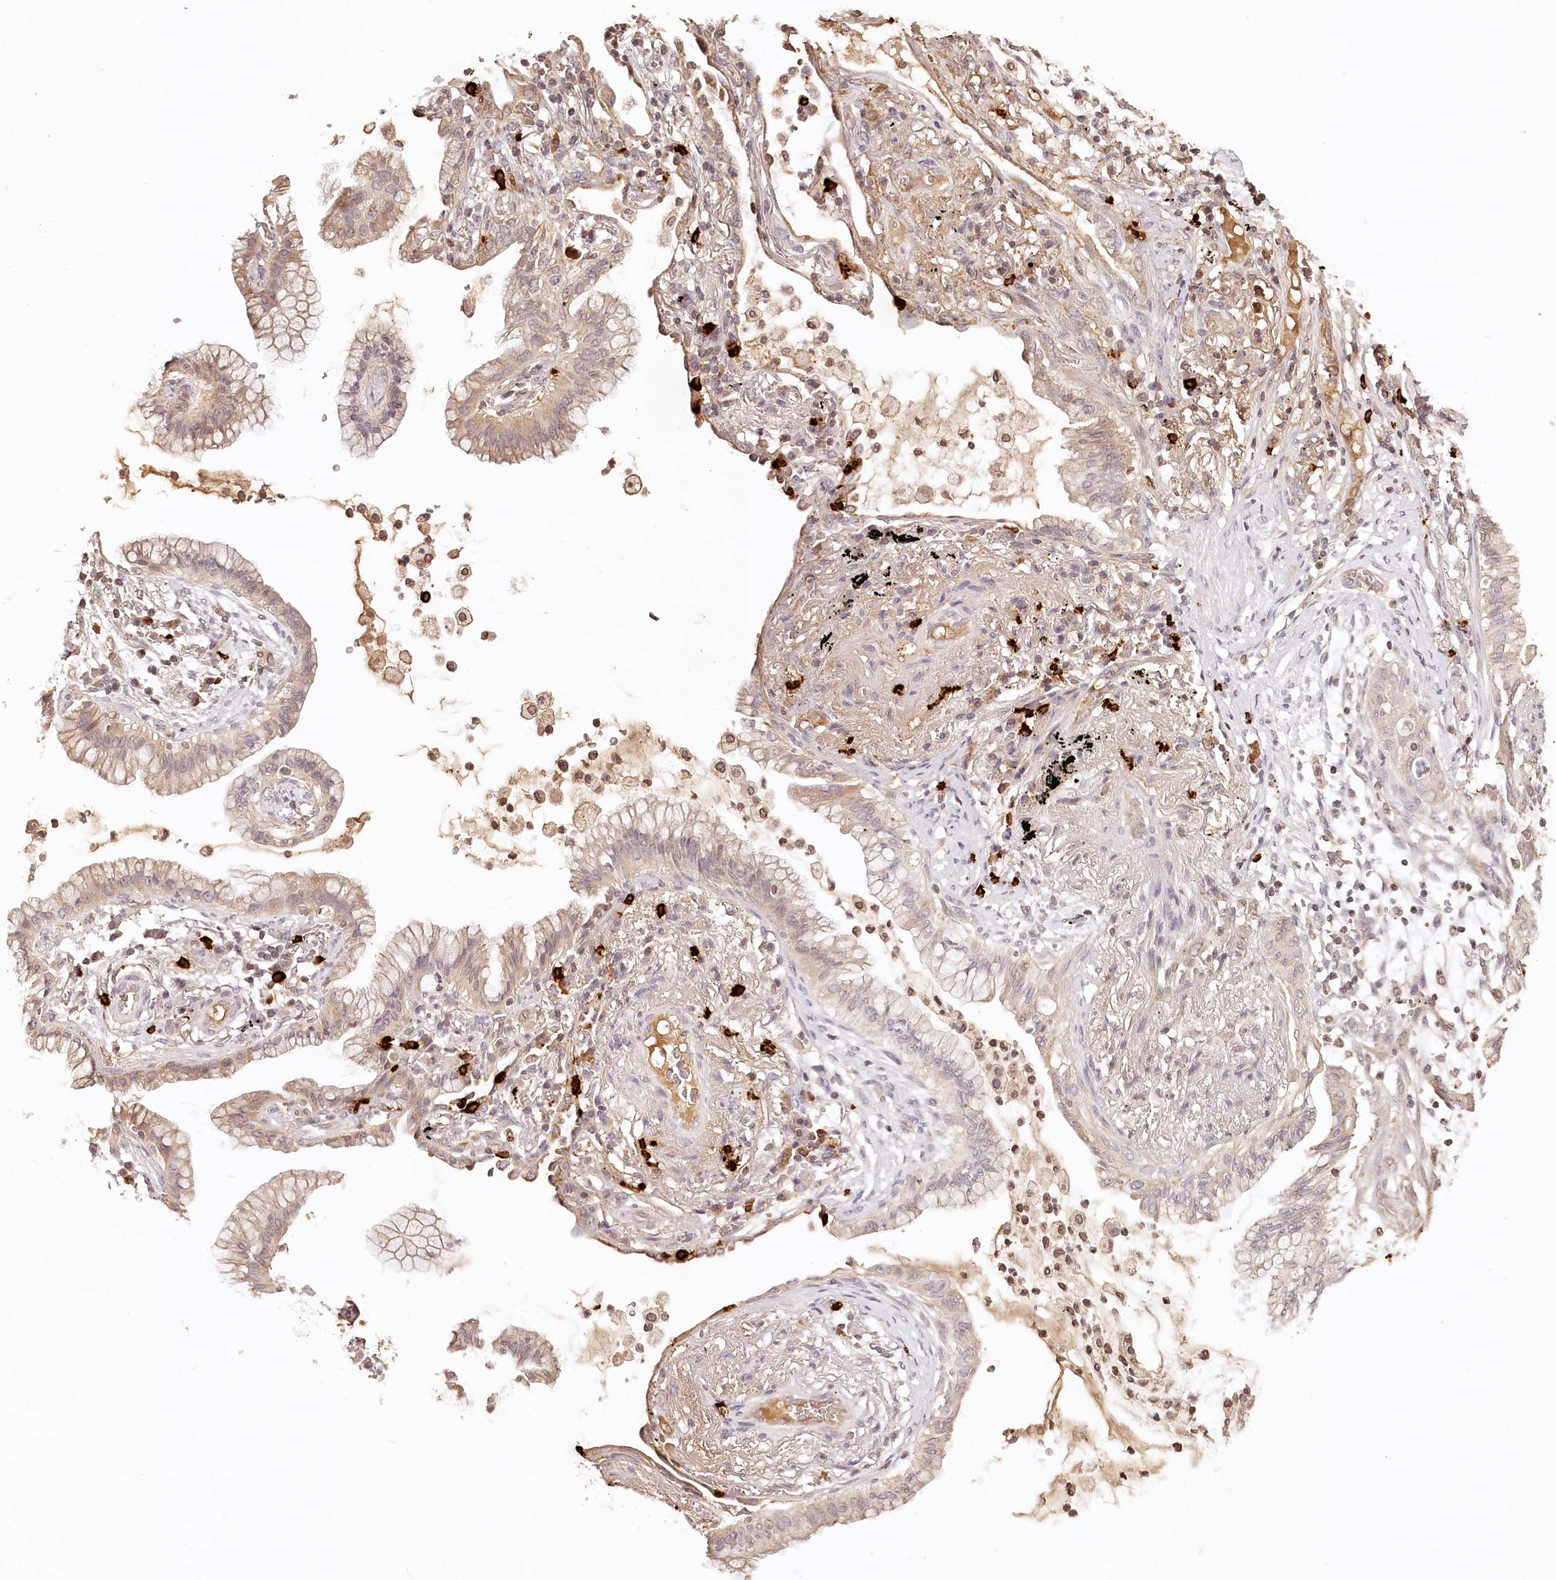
{"staining": {"intensity": "weak", "quantity": "25%-75%", "location": "cytoplasmic/membranous"}, "tissue": "lung cancer", "cell_type": "Tumor cells", "image_type": "cancer", "snomed": [{"axis": "morphology", "description": "Adenocarcinoma, NOS"}, {"axis": "topography", "description": "Lung"}], "caption": "Immunohistochemistry of lung cancer (adenocarcinoma) shows low levels of weak cytoplasmic/membranous positivity in approximately 25%-75% of tumor cells.", "gene": "SYNGR1", "patient": {"sex": "female", "age": 70}}